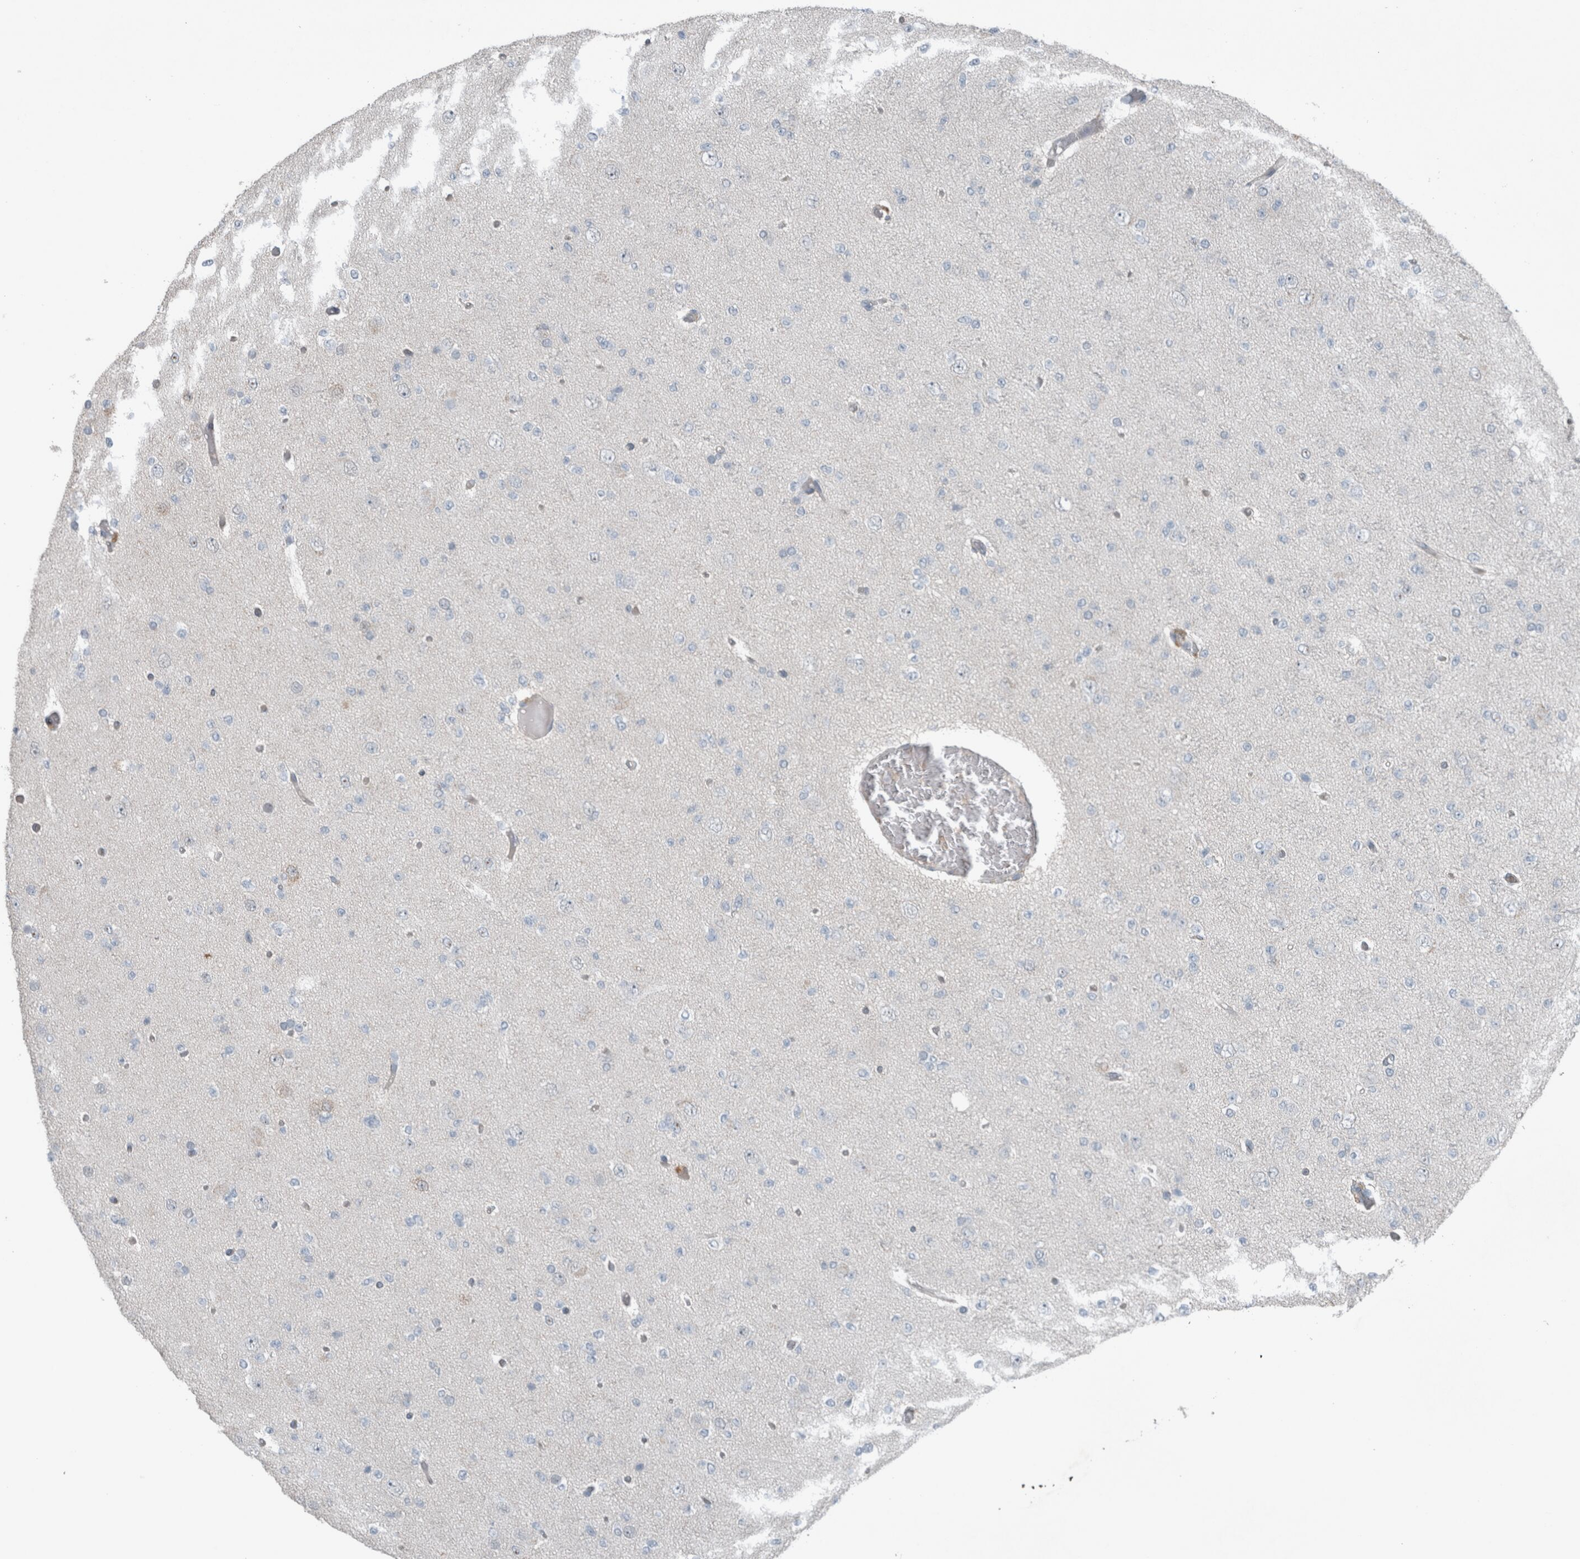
{"staining": {"intensity": "negative", "quantity": "none", "location": "none"}, "tissue": "glioma", "cell_type": "Tumor cells", "image_type": "cancer", "snomed": [{"axis": "morphology", "description": "Glioma, malignant, Low grade"}, {"axis": "topography", "description": "Brain"}], "caption": "Malignant low-grade glioma was stained to show a protein in brown. There is no significant expression in tumor cells.", "gene": "JADE2", "patient": {"sex": "female", "age": 22}}